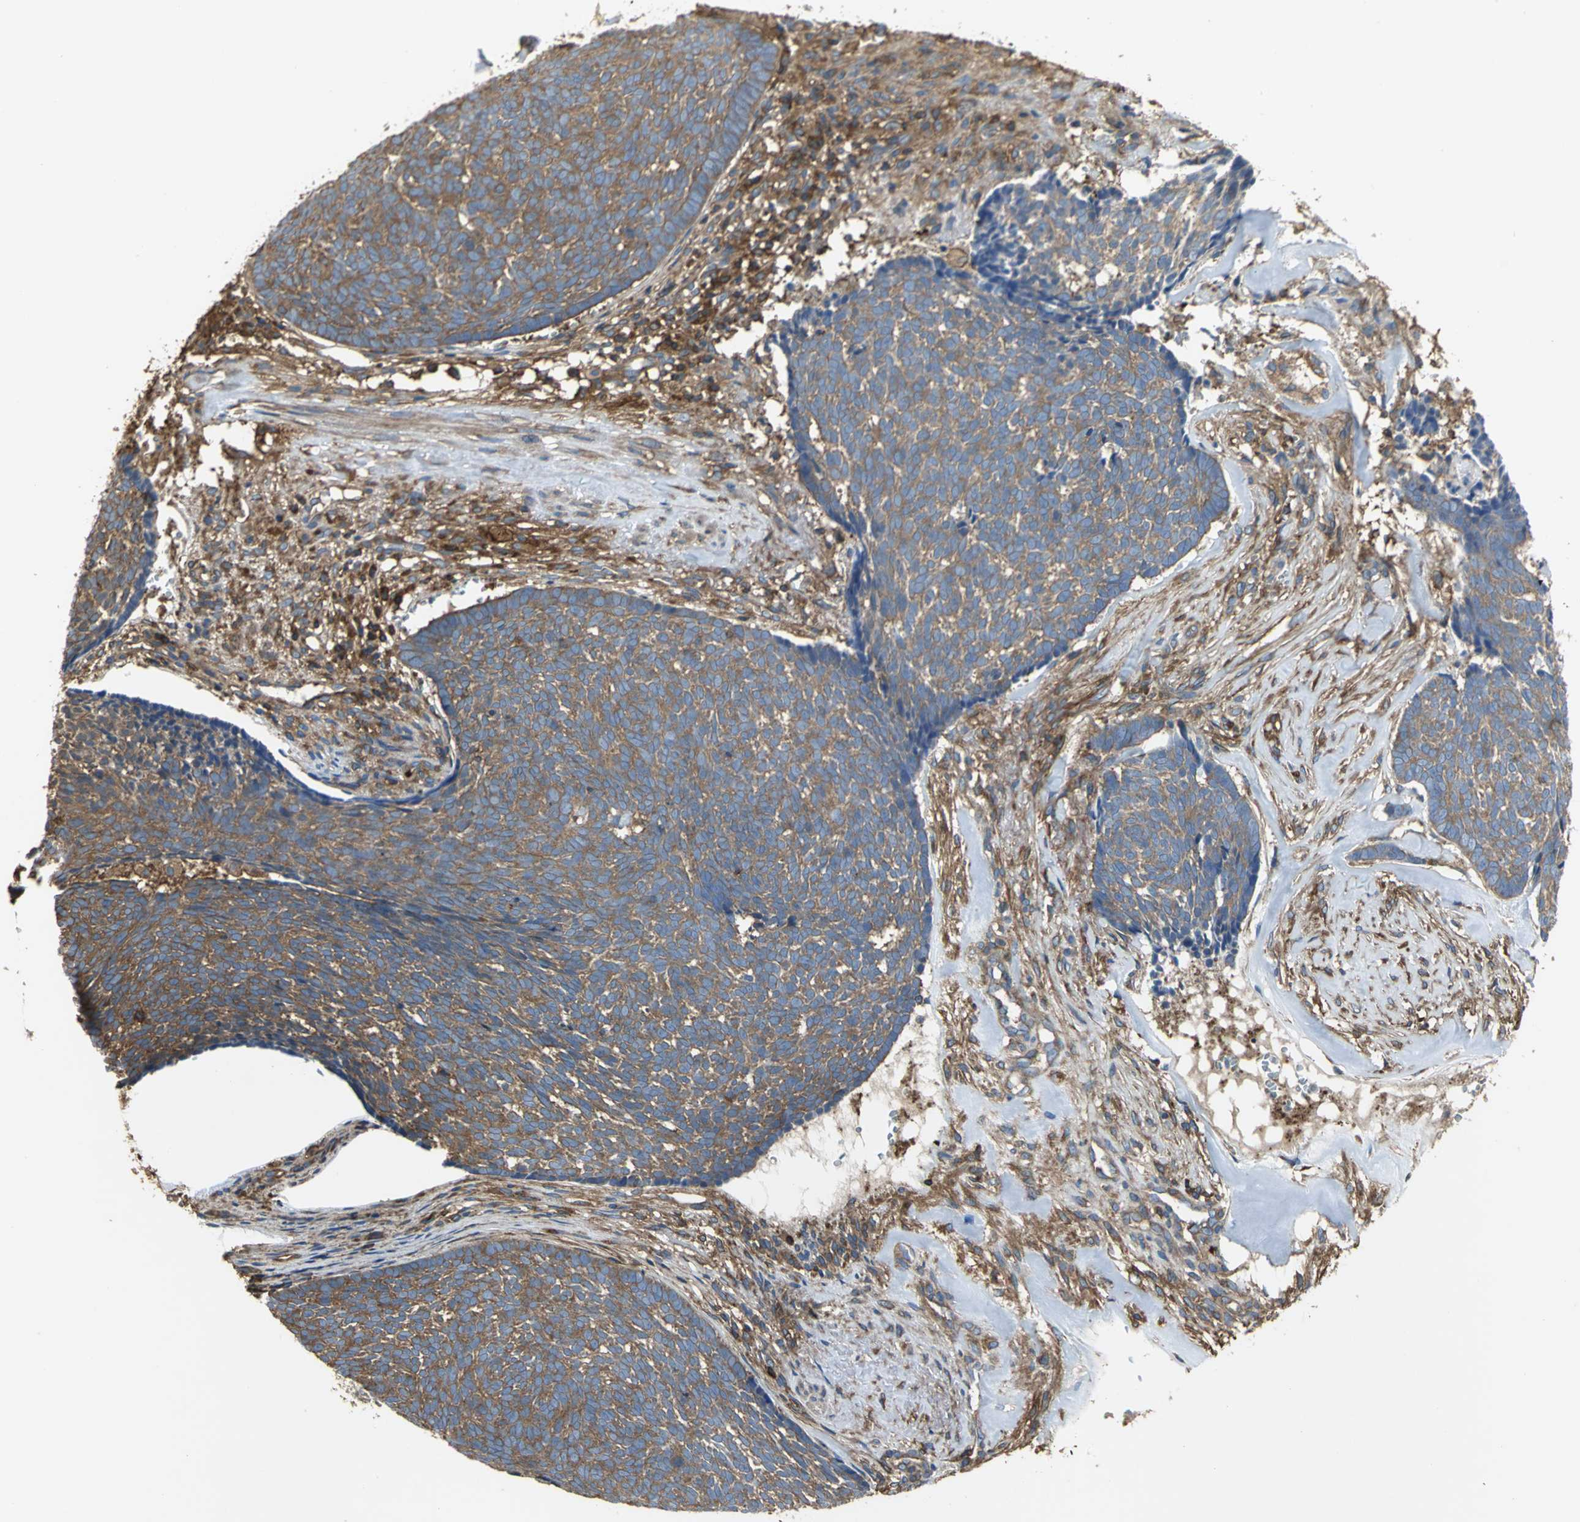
{"staining": {"intensity": "moderate", "quantity": ">75%", "location": "cytoplasmic/membranous"}, "tissue": "skin cancer", "cell_type": "Tumor cells", "image_type": "cancer", "snomed": [{"axis": "morphology", "description": "Basal cell carcinoma"}, {"axis": "topography", "description": "Skin"}], "caption": "Skin cancer (basal cell carcinoma) stained with a protein marker displays moderate staining in tumor cells.", "gene": "TLN1", "patient": {"sex": "male", "age": 84}}